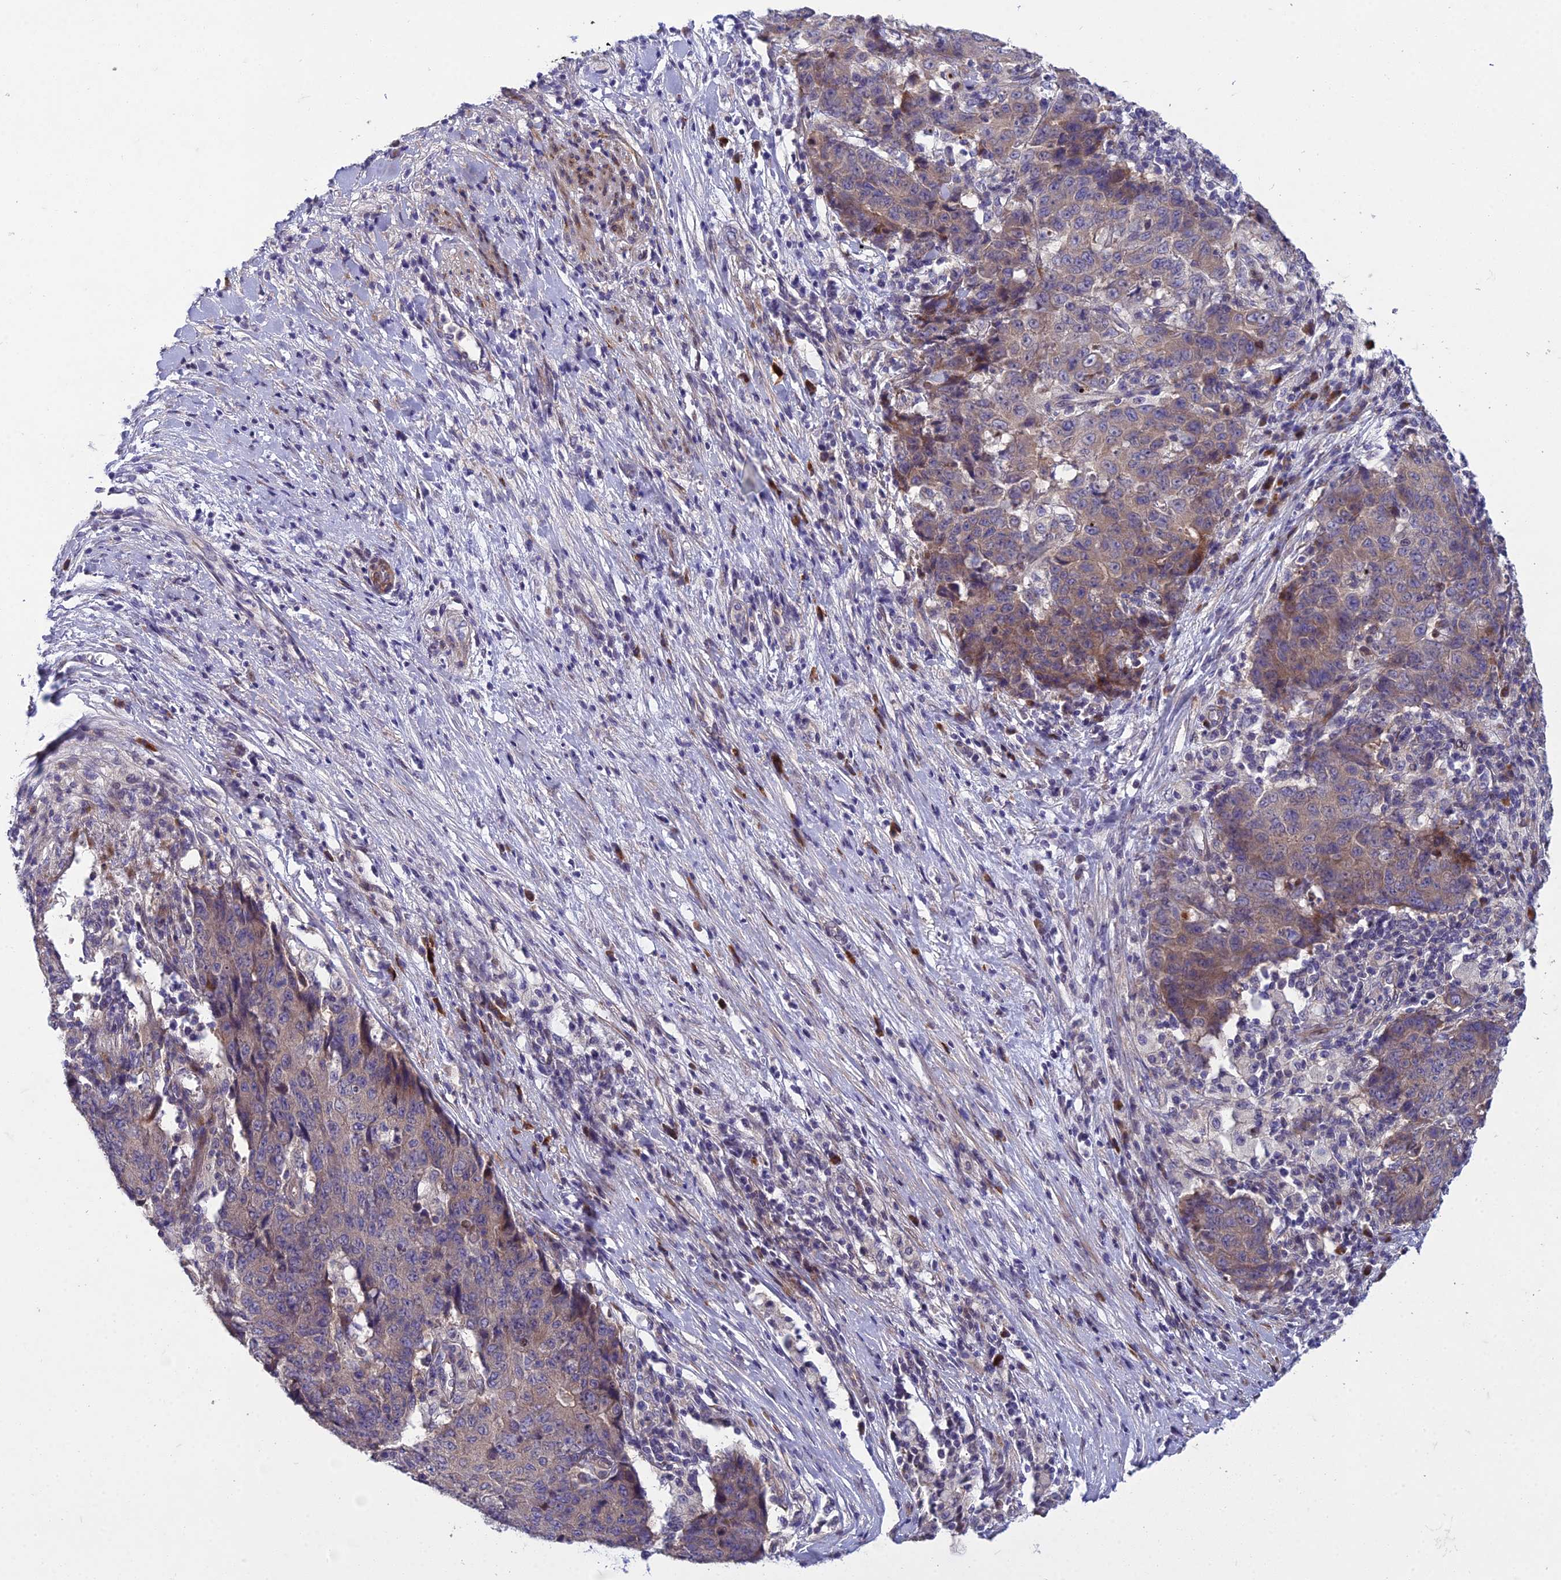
{"staining": {"intensity": "weak", "quantity": "25%-75%", "location": "cytoplasmic/membranous"}, "tissue": "ovarian cancer", "cell_type": "Tumor cells", "image_type": "cancer", "snomed": [{"axis": "morphology", "description": "Carcinoma, endometroid"}, {"axis": "topography", "description": "Ovary"}], "caption": "The immunohistochemical stain labels weak cytoplasmic/membranous staining in tumor cells of ovarian cancer tissue.", "gene": "ADIPOR2", "patient": {"sex": "female", "age": 42}}